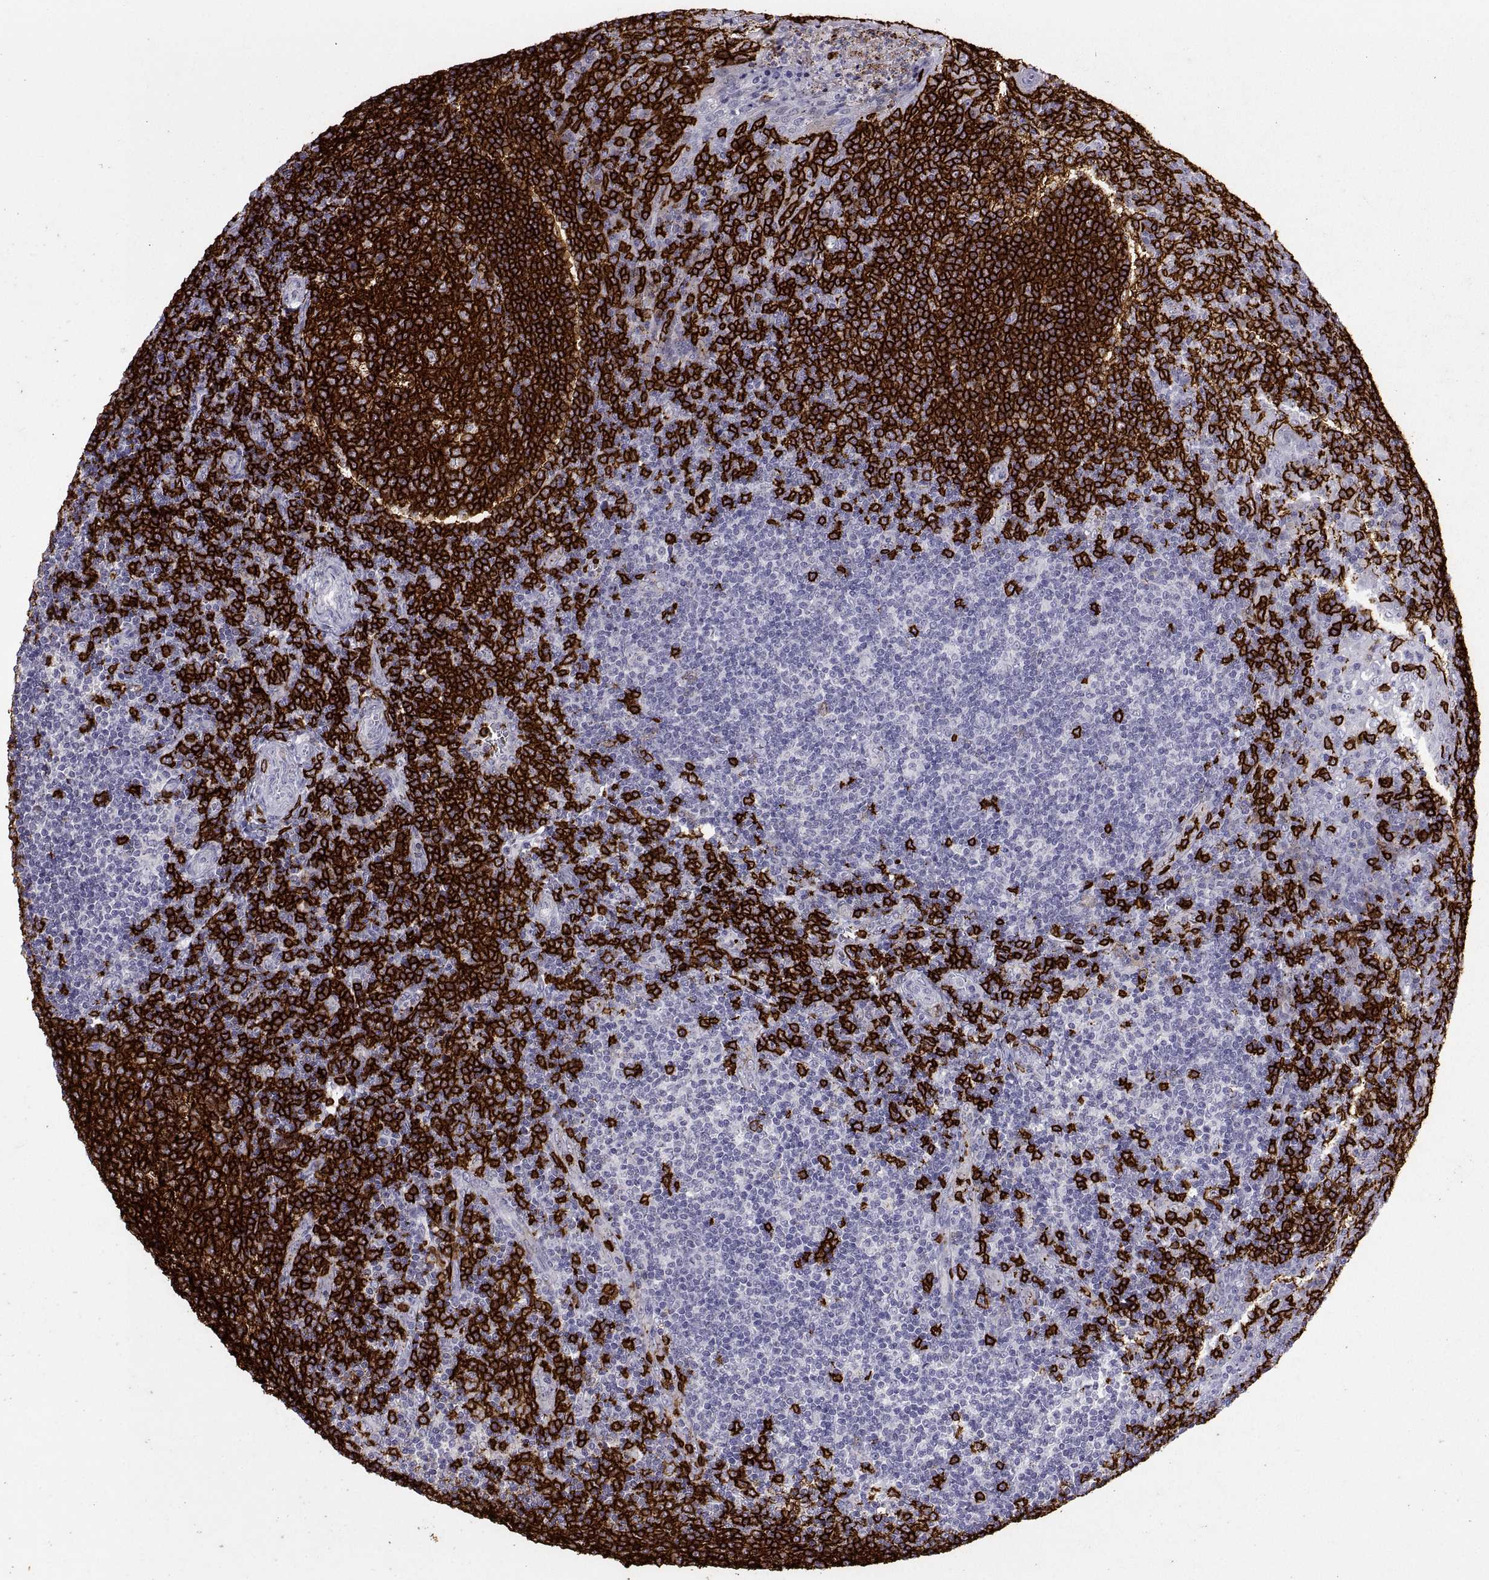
{"staining": {"intensity": "strong", "quantity": ">75%", "location": "cytoplasmic/membranous"}, "tissue": "tonsil", "cell_type": "Germinal center cells", "image_type": "normal", "snomed": [{"axis": "morphology", "description": "Normal tissue, NOS"}, {"axis": "topography", "description": "Tonsil"}], "caption": "About >75% of germinal center cells in normal tonsil demonstrate strong cytoplasmic/membranous protein expression as visualized by brown immunohistochemical staining.", "gene": "MS4A1", "patient": {"sex": "female", "age": 12}}